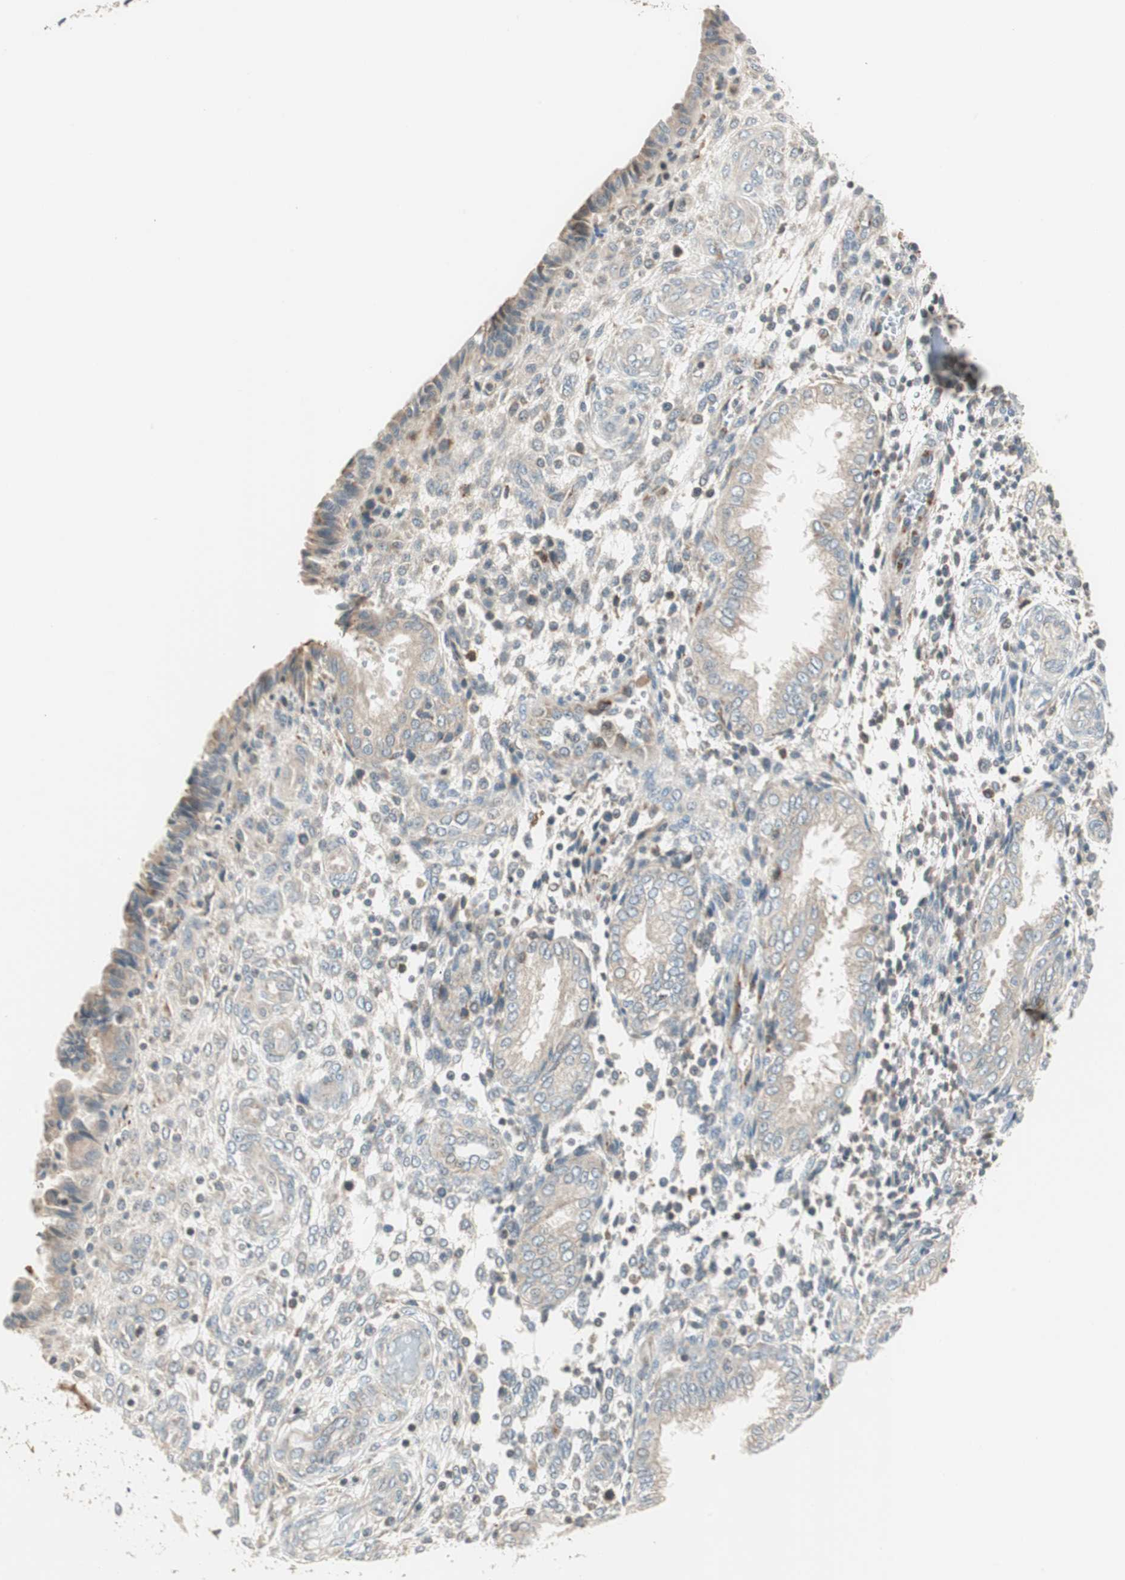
{"staining": {"intensity": "weak", "quantity": ">75%", "location": "cytoplasmic/membranous"}, "tissue": "endometrium", "cell_type": "Cells in endometrial stroma", "image_type": "normal", "snomed": [{"axis": "morphology", "description": "Normal tissue, NOS"}, {"axis": "topography", "description": "Endometrium"}], "caption": "Protein staining exhibits weak cytoplasmic/membranous expression in about >75% of cells in endometrial stroma in unremarkable endometrium.", "gene": "SFRP1", "patient": {"sex": "female", "age": 33}}